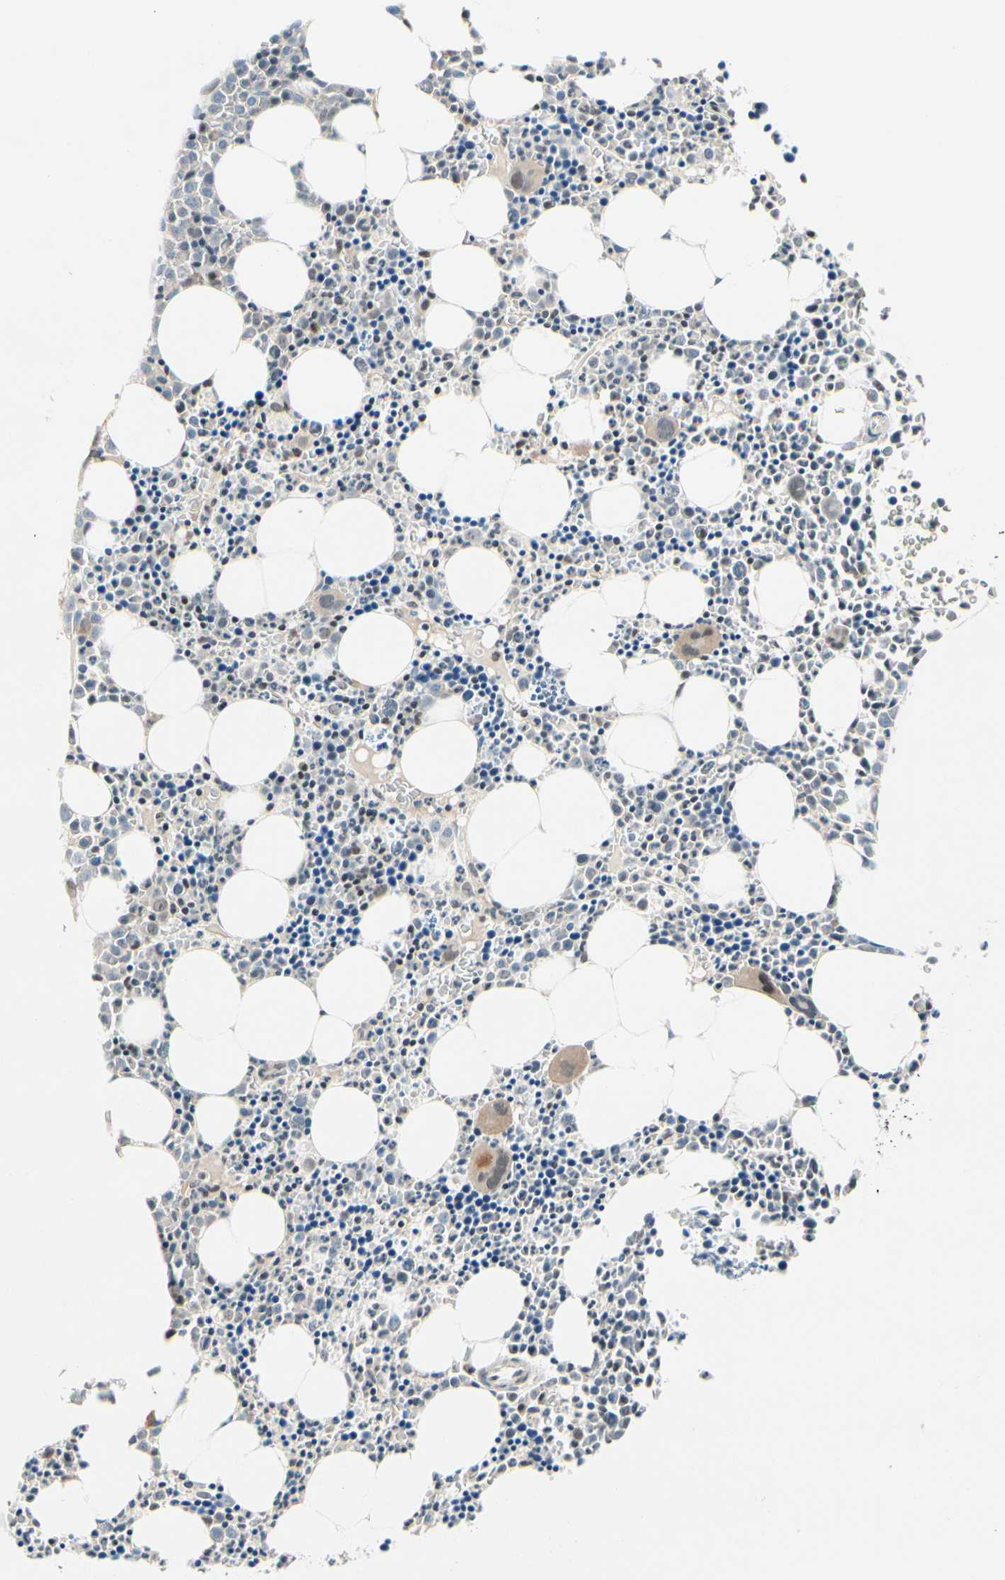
{"staining": {"intensity": "moderate", "quantity": "25%-75%", "location": "nuclear"}, "tissue": "bone marrow", "cell_type": "Hematopoietic cells", "image_type": "normal", "snomed": [{"axis": "morphology", "description": "Normal tissue, NOS"}, {"axis": "morphology", "description": "Inflammation, NOS"}, {"axis": "topography", "description": "Bone marrow"}], "caption": "DAB (3,3'-diaminobenzidine) immunohistochemical staining of normal human bone marrow shows moderate nuclear protein expression in approximately 25%-75% of hematopoietic cells. (Stains: DAB in brown, nuclei in blue, Microscopy: brightfield microscopy at high magnification).", "gene": "TAF4", "patient": {"sex": "female", "age": 17}}